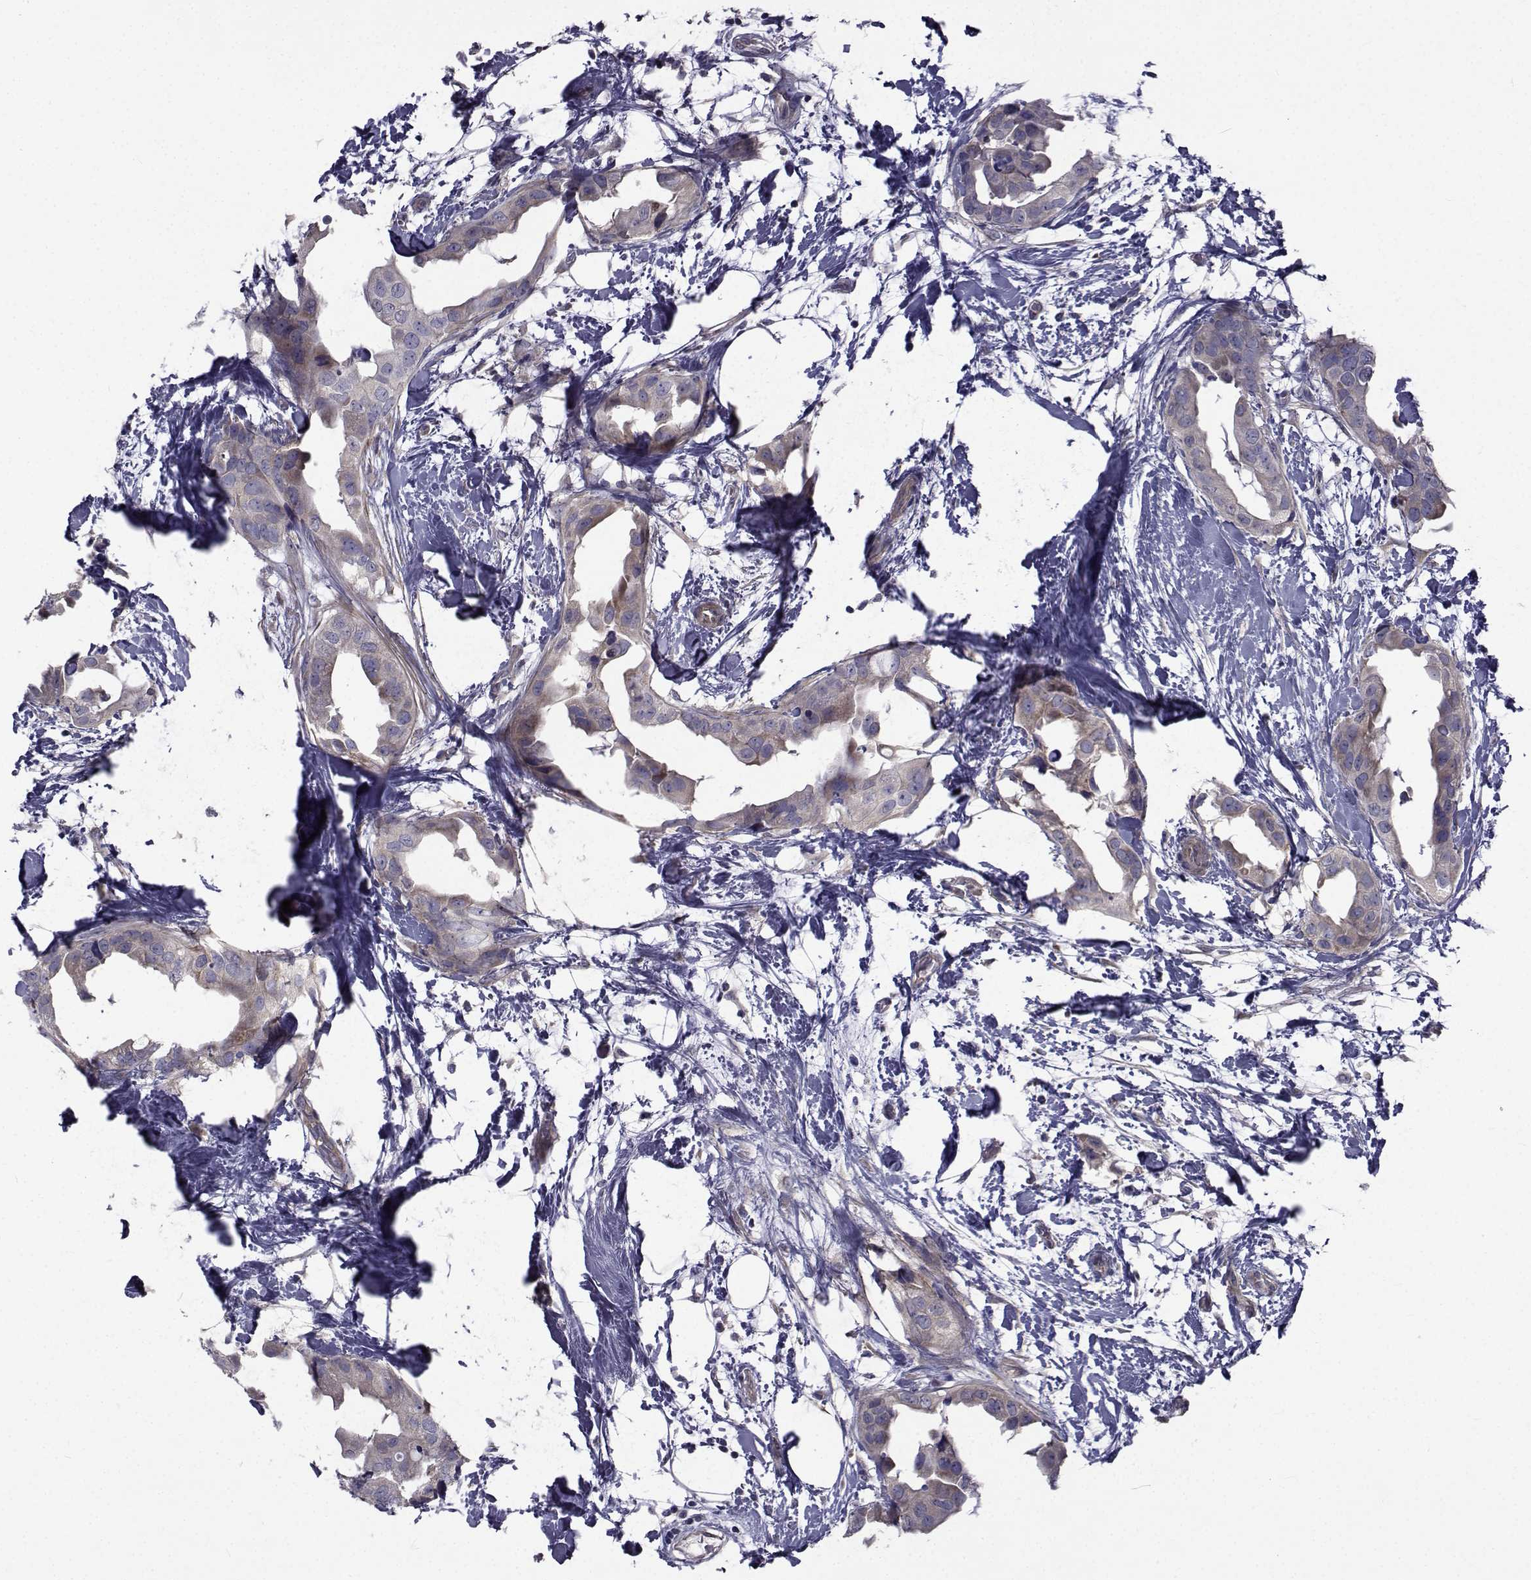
{"staining": {"intensity": "weak", "quantity": "<25%", "location": "cytoplasmic/membranous"}, "tissue": "breast cancer", "cell_type": "Tumor cells", "image_type": "cancer", "snomed": [{"axis": "morphology", "description": "Normal tissue, NOS"}, {"axis": "morphology", "description": "Duct carcinoma"}, {"axis": "topography", "description": "Breast"}], "caption": "Immunohistochemical staining of infiltrating ductal carcinoma (breast) exhibits no significant expression in tumor cells.", "gene": "CFAP74", "patient": {"sex": "female", "age": 40}}